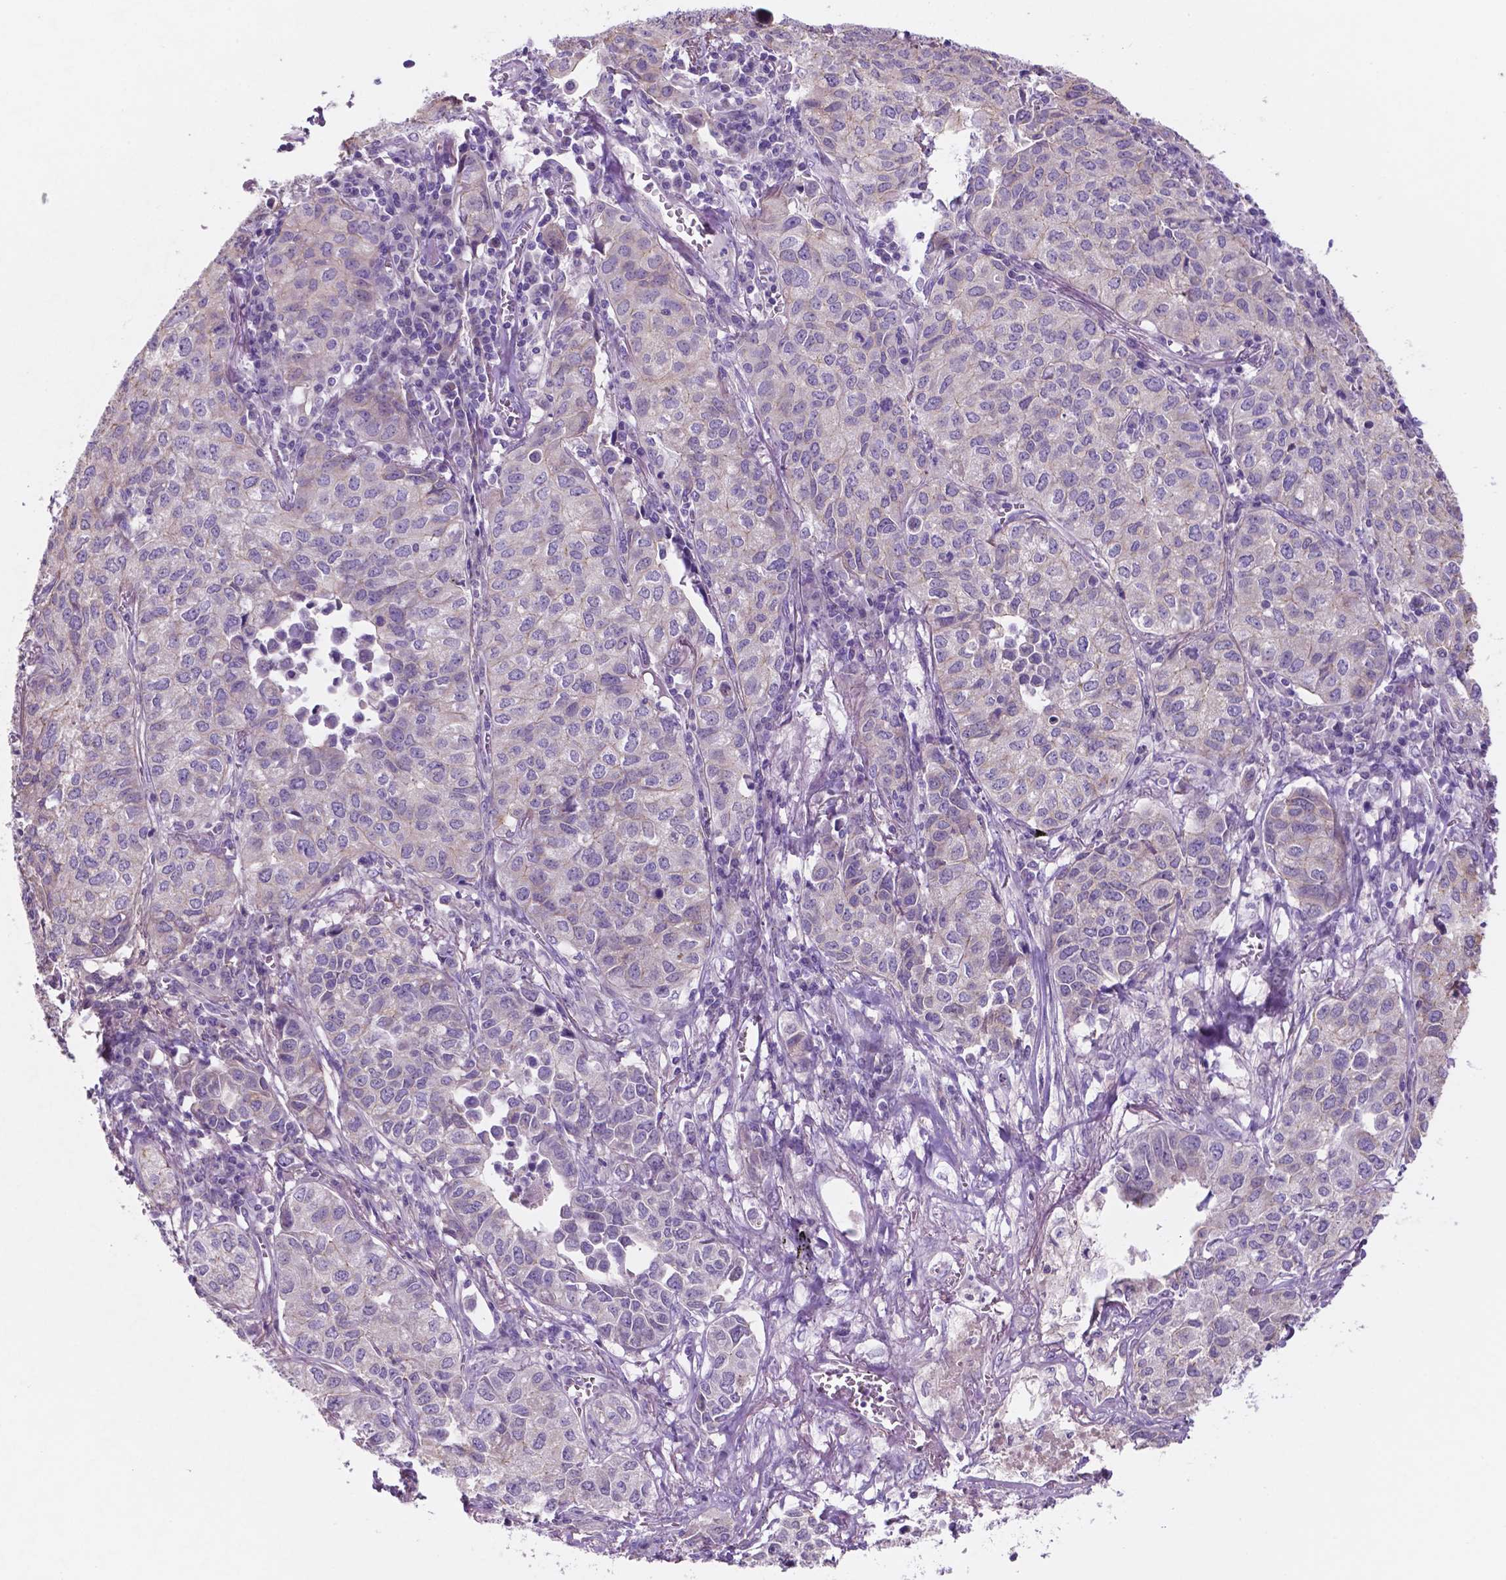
{"staining": {"intensity": "negative", "quantity": "none", "location": "none"}, "tissue": "lung cancer", "cell_type": "Tumor cells", "image_type": "cancer", "snomed": [{"axis": "morphology", "description": "Adenocarcinoma, NOS"}, {"axis": "topography", "description": "Lung"}], "caption": "Protein analysis of lung adenocarcinoma demonstrates no significant expression in tumor cells.", "gene": "MKRN2OS", "patient": {"sex": "female", "age": 50}}